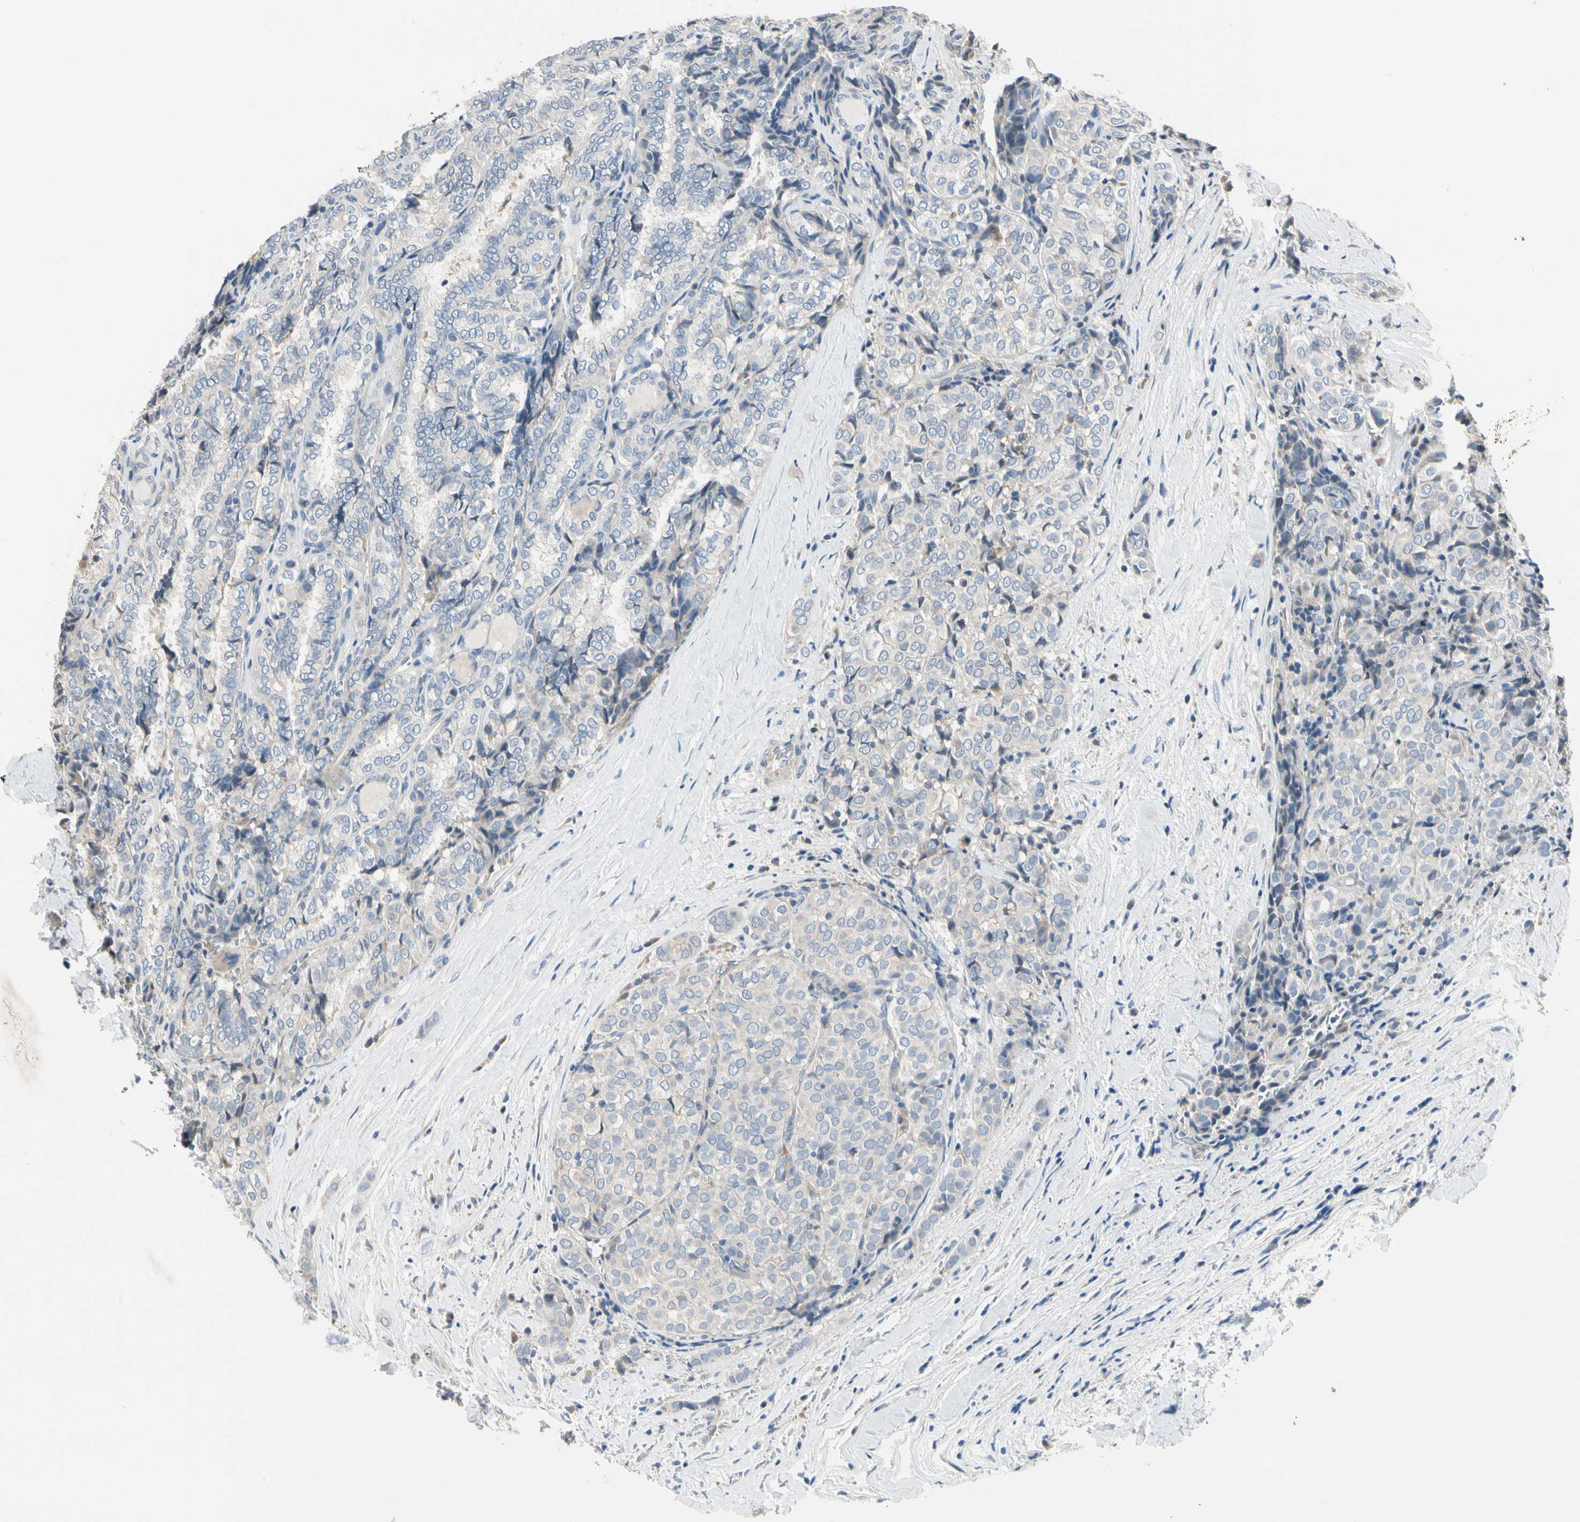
{"staining": {"intensity": "weak", "quantity": "<25%", "location": "cytoplasmic/membranous"}, "tissue": "thyroid cancer", "cell_type": "Tumor cells", "image_type": "cancer", "snomed": [{"axis": "morphology", "description": "Normal tissue, NOS"}, {"axis": "morphology", "description": "Papillary adenocarcinoma, NOS"}, {"axis": "topography", "description": "Thyroid gland"}], "caption": "A high-resolution micrograph shows IHC staining of thyroid cancer, which shows no significant staining in tumor cells. (Brightfield microscopy of DAB IHC at high magnification).", "gene": "GPR153", "patient": {"sex": "female", "age": 30}}